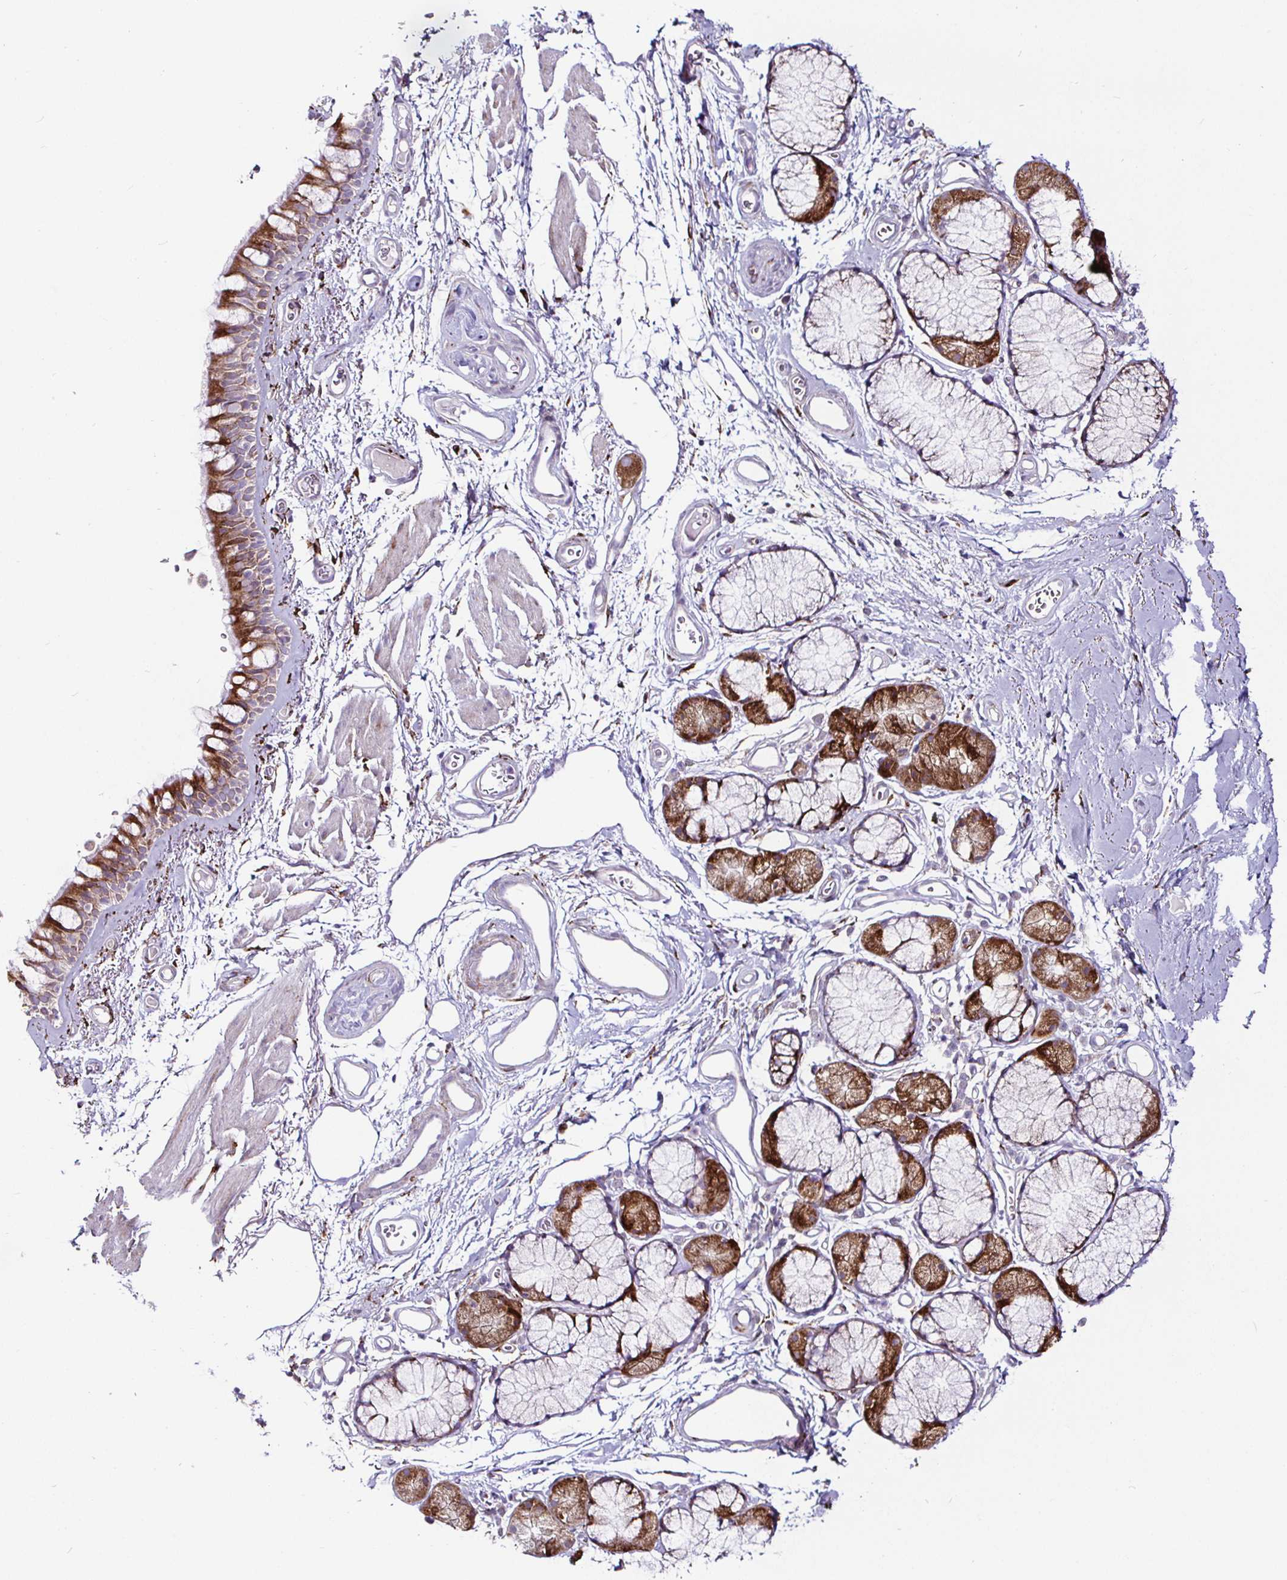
{"staining": {"intensity": "strong", "quantity": ">75%", "location": "cytoplasmic/membranous"}, "tissue": "bronchus", "cell_type": "Respiratory epithelial cells", "image_type": "normal", "snomed": [{"axis": "morphology", "description": "Normal tissue, NOS"}, {"axis": "topography", "description": "Cartilage tissue"}, {"axis": "topography", "description": "Bronchus"}], "caption": "Protein expression by immunohistochemistry (IHC) exhibits strong cytoplasmic/membranous expression in approximately >75% of respiratory epithelial cells in normal bronchus. The staining is performed using DAB (3,3'-diaminobenzidine) brown chromogen to label protein expression. The nuclei are counter-stained blue using hematoxylin.", "gene": "P4HA2", "patient": {"sex": "female", "age": 79}}